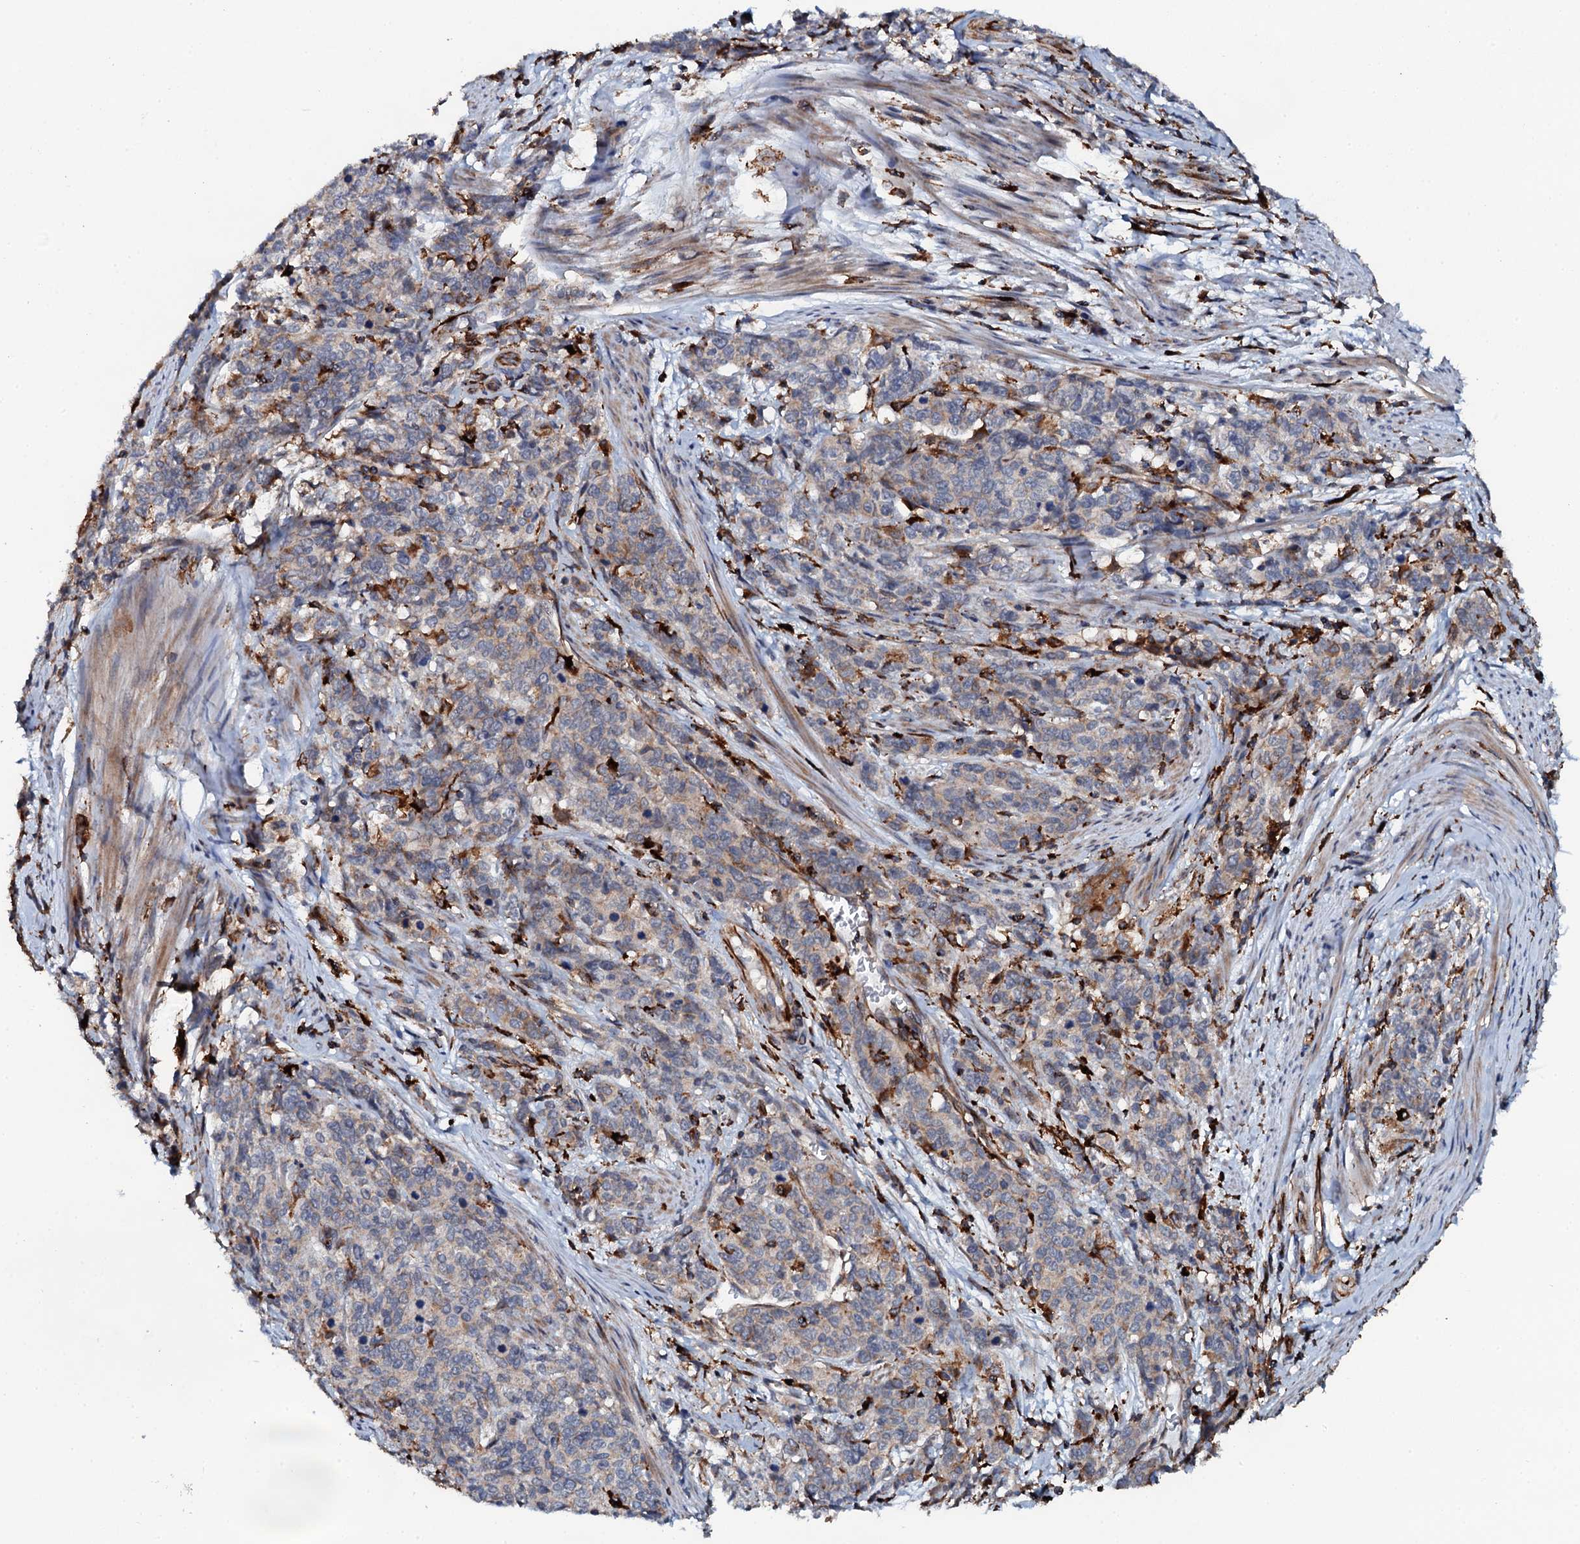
{"staining": {"intensity": "weak", "quantity": "25%-75%", "location": "cytoplasmic/membranous"}, "tissue": "cervical cancer", "cell_type": "Tumor cells", "image_type": "cancer", "snomed": [{"axis": "morphology", "description": "Squamous cell carcinoma, NOS"}, {"axis": "topography", "description": "Cervix"}], "caption": "This photomicrograph displays immunohistochemistry (IHC) staining of cervical squamous cell carcinoma, with low weak cytoplasmic/membranous expression in approximately 25%-75% of tumor cells.", "gene": "VAMP8", "patient": {"sex": "female", "age": 60}}